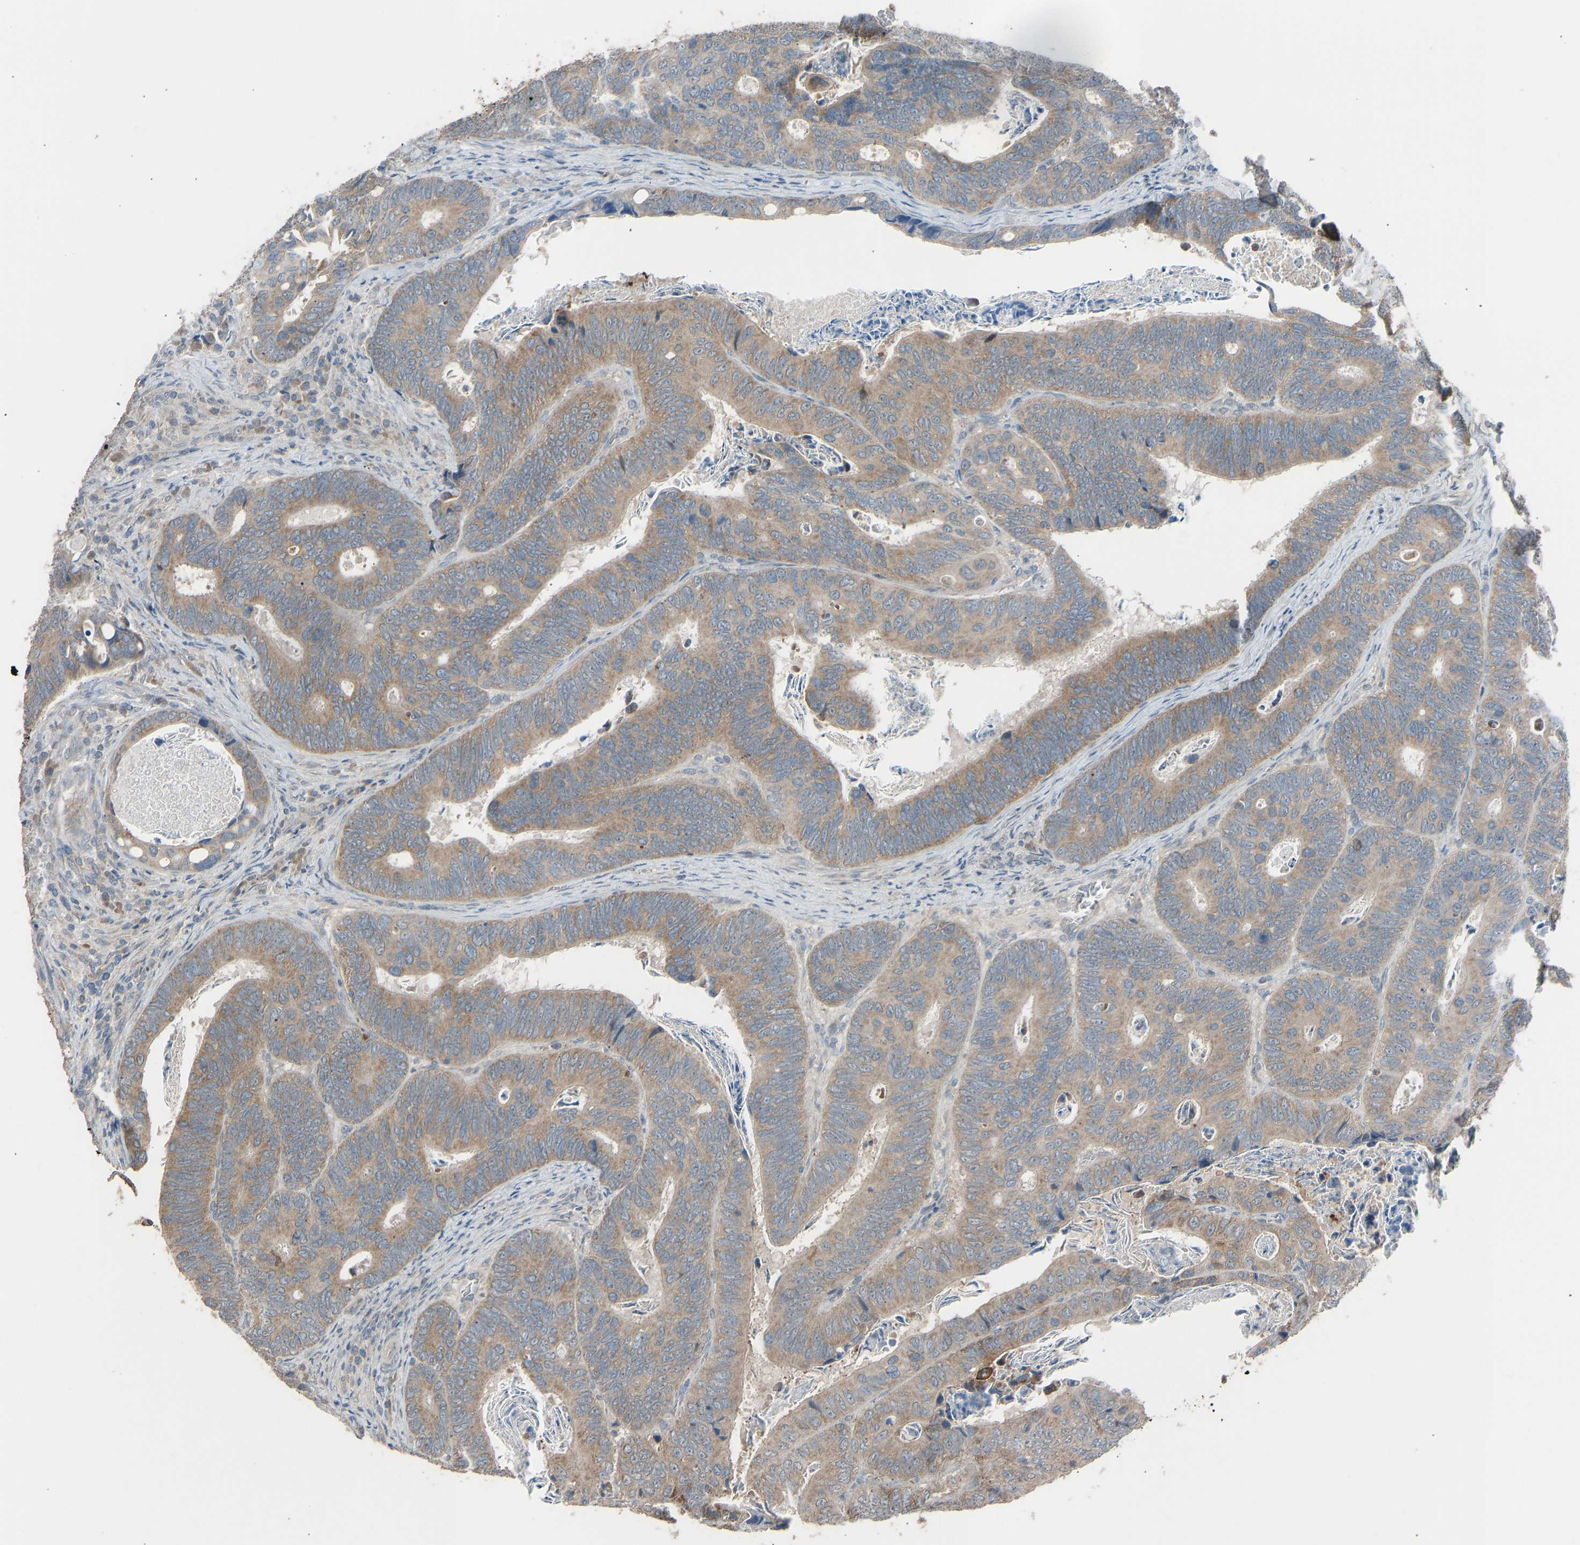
{"staining": {"intensity": "weak", "quantity": ">75%", "location": "cytoplasmic/membranous"}, "tissue": "colorectal cancer", "cell_type": "Tumor cells", "image_type": "cancer", "snomed": [{"axis": "morphology", "description": "Inflammation, NOS"}, {"axis": "morphology", "description": "Adenocarcinoma, NOS"}, {"axis": "topography", "description": "Colon"}], "caption": "Adenocarcinoma (colorectal) was stained to show a protein in brown. There is low levels of weak cytoplasmic/membranous positivity in approximately >75% of tumor cells.", "gene": "TGFBR3", "patient": {"sex": "male", "age": 72}}